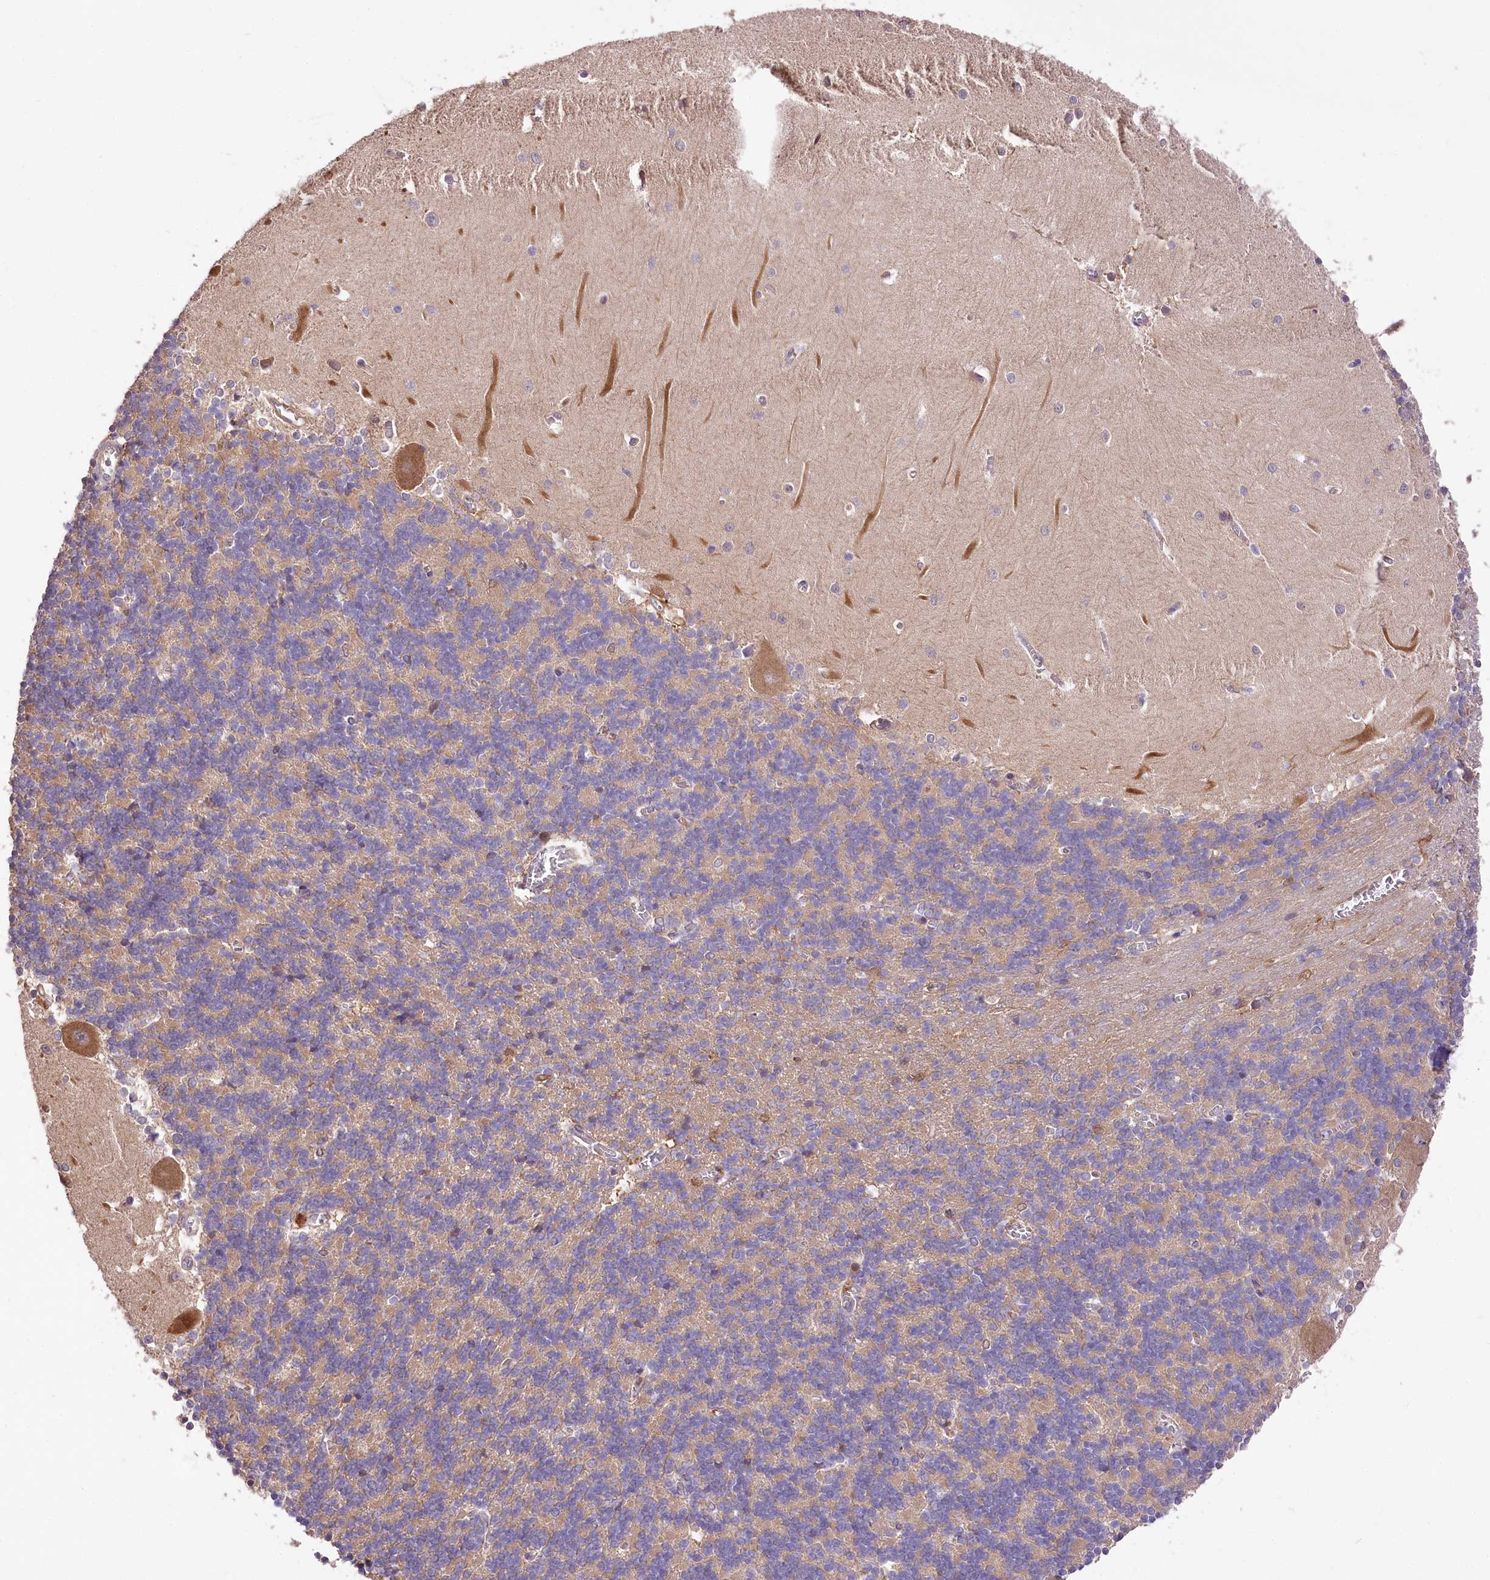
{"staining": {"intensity": "moderate", "quantity": "<25%", "location": "cytoplasmic/membranous"}, "tissue": "cerebellum", "cell_type": "Cells in granular layer", "image_type": "normal", "snomed": [{"axis": "morphology", "description": "Normal tissue, NOS"}, {"axis": "topography", "description": "Cerebellum"}], "caption": "A brown stain labels moderate cytoplasmic/membranous staining of a protein in cells in granular layer of benign human cerebellum.", "gene": "SERGEF", "patient": {"sex": "male", "age": 37}}